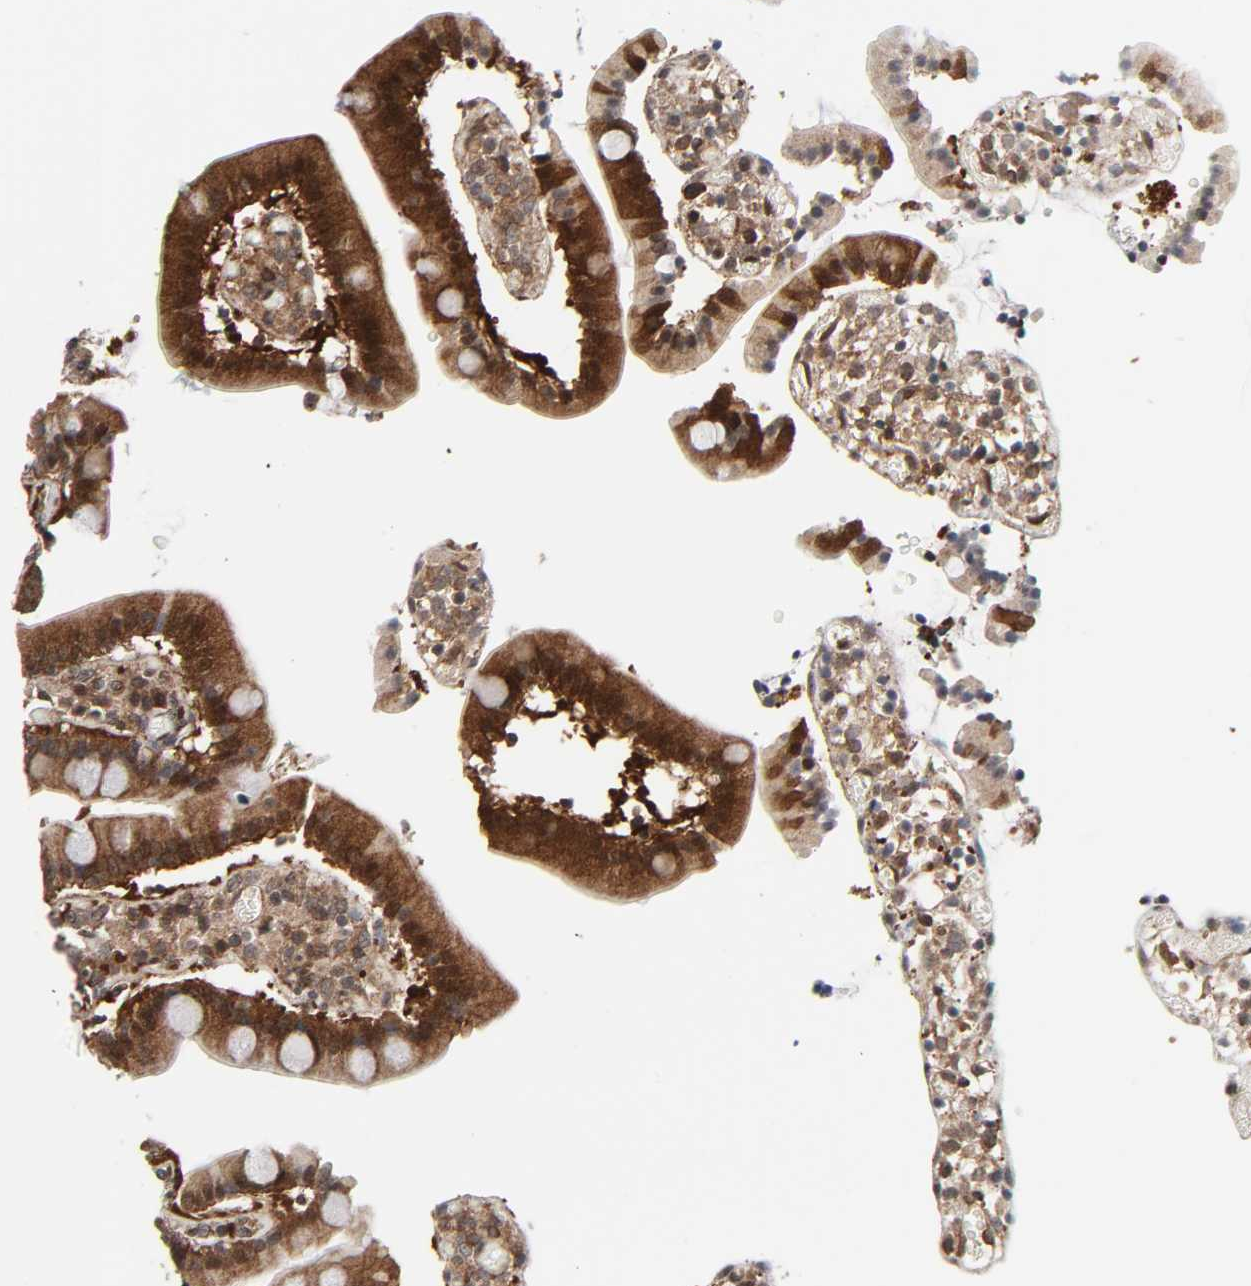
{"staining": {"intensity": "strong", "quantity": ">75%", "location": "cytoplasmic/membranous"}, "tissue": "duodenum", "cell_type": "Glandular cells", "image_type": "normal", "snomed": [{"axis": "morphology", "description": "Normal tissue, NOS"}, {"axis": "topography", "description": "Duodenum"}], "caption": "Protein staining exhibits strong cytoplasmic/membranous staining in about >75% of glandular cells in benign duodenum.", "gene": "GSK3A", "patient": {"sex": "female", "age": 53}}